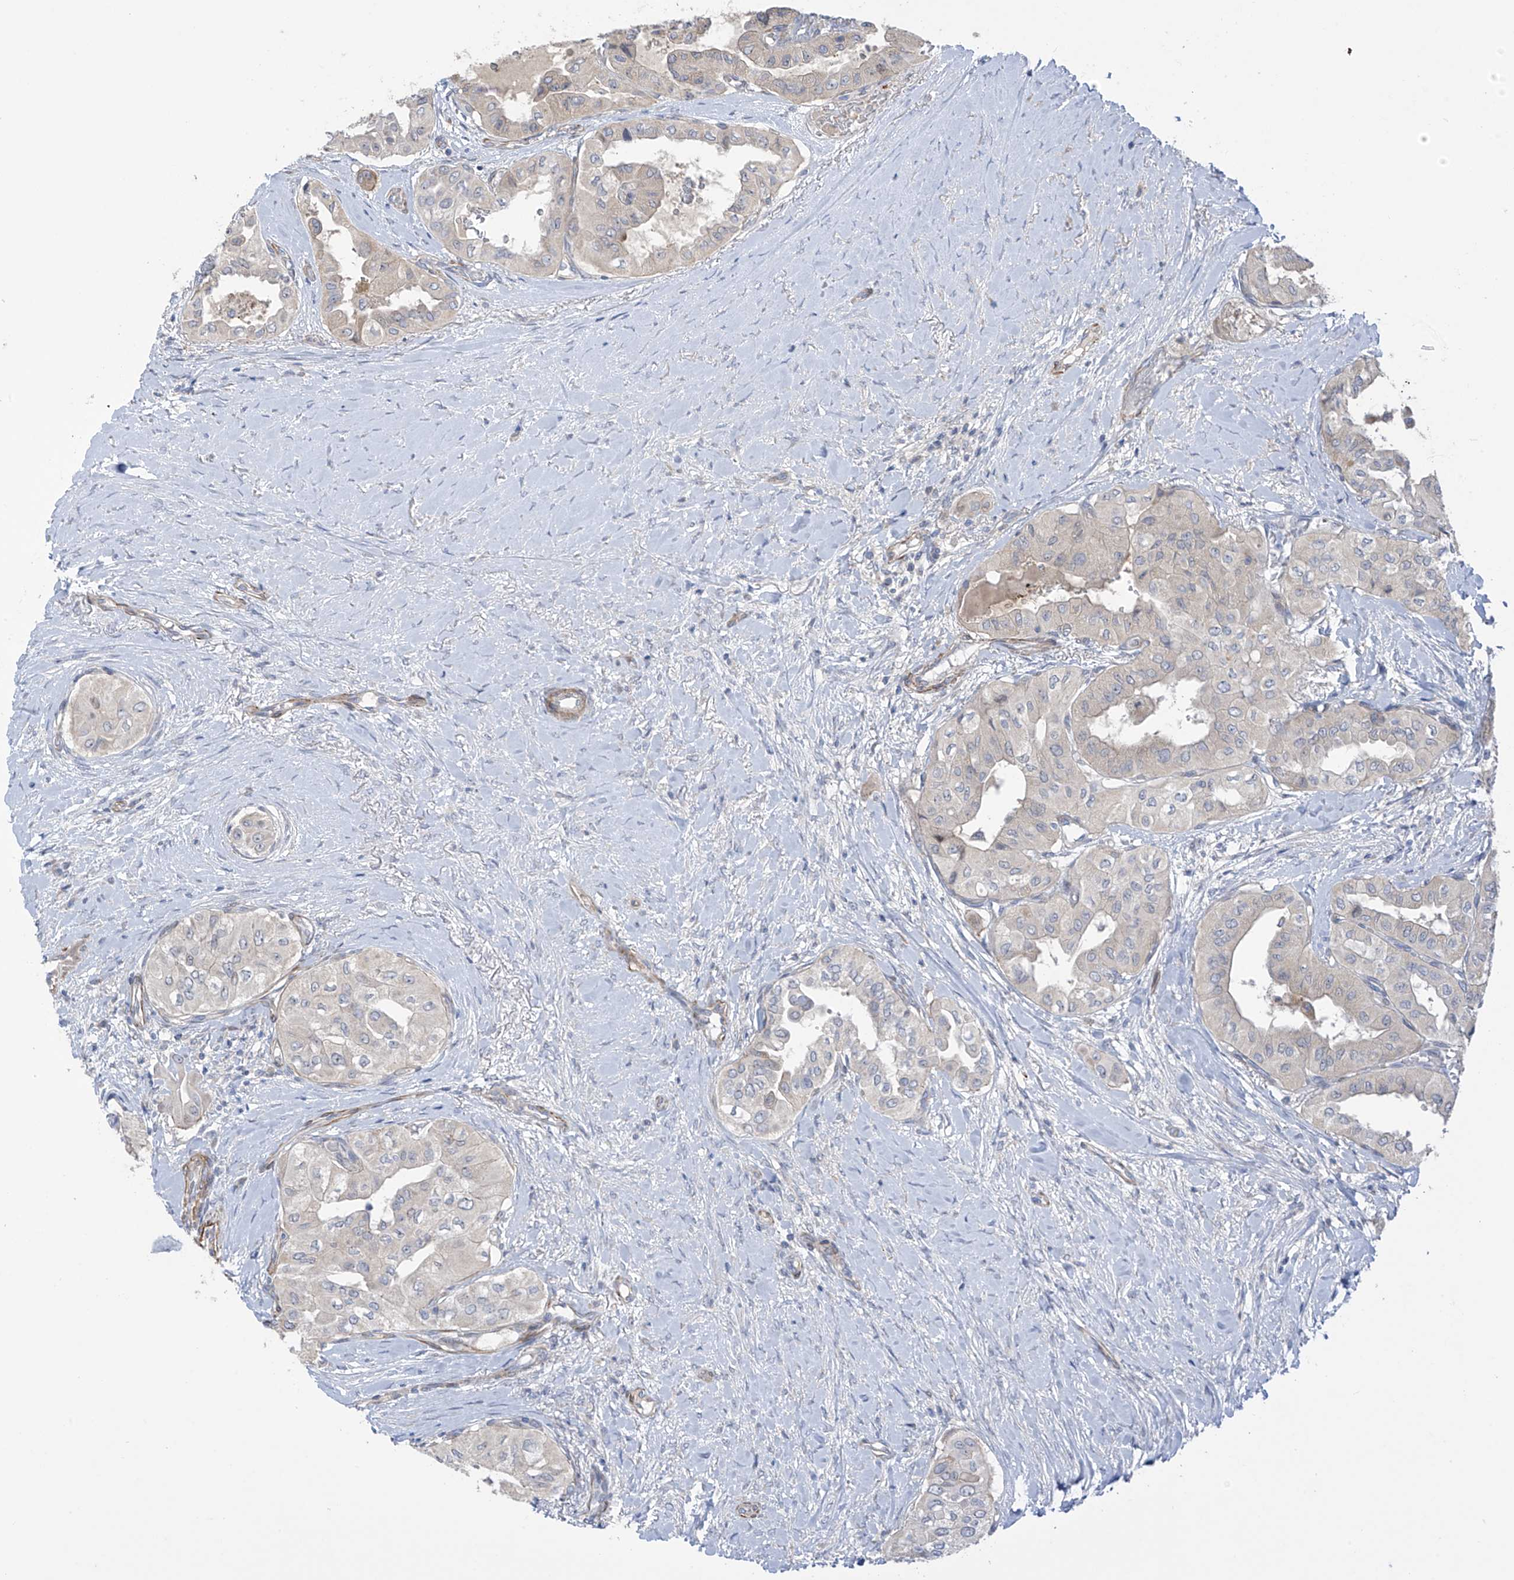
{"staining": {"intensity": "negative", "quantity": "none", "location": "none"}, "tissue": "thyroid cancer", "cell_type": "Tumor cells", "image_type": "cancer", "snomed": [{"axis": "morphology", "description": "Papillary adenocarcinoma, NOS"}, {"axis": "topography", "description": "Thyroid gland"}], "caption": "Thyroid papillary adenocarcinoma was stained to show a protein in brown. There is no significant positivity in tumor cells.", "gene": "ZNF641", "patient": {"sex": "female", "age": 59}}